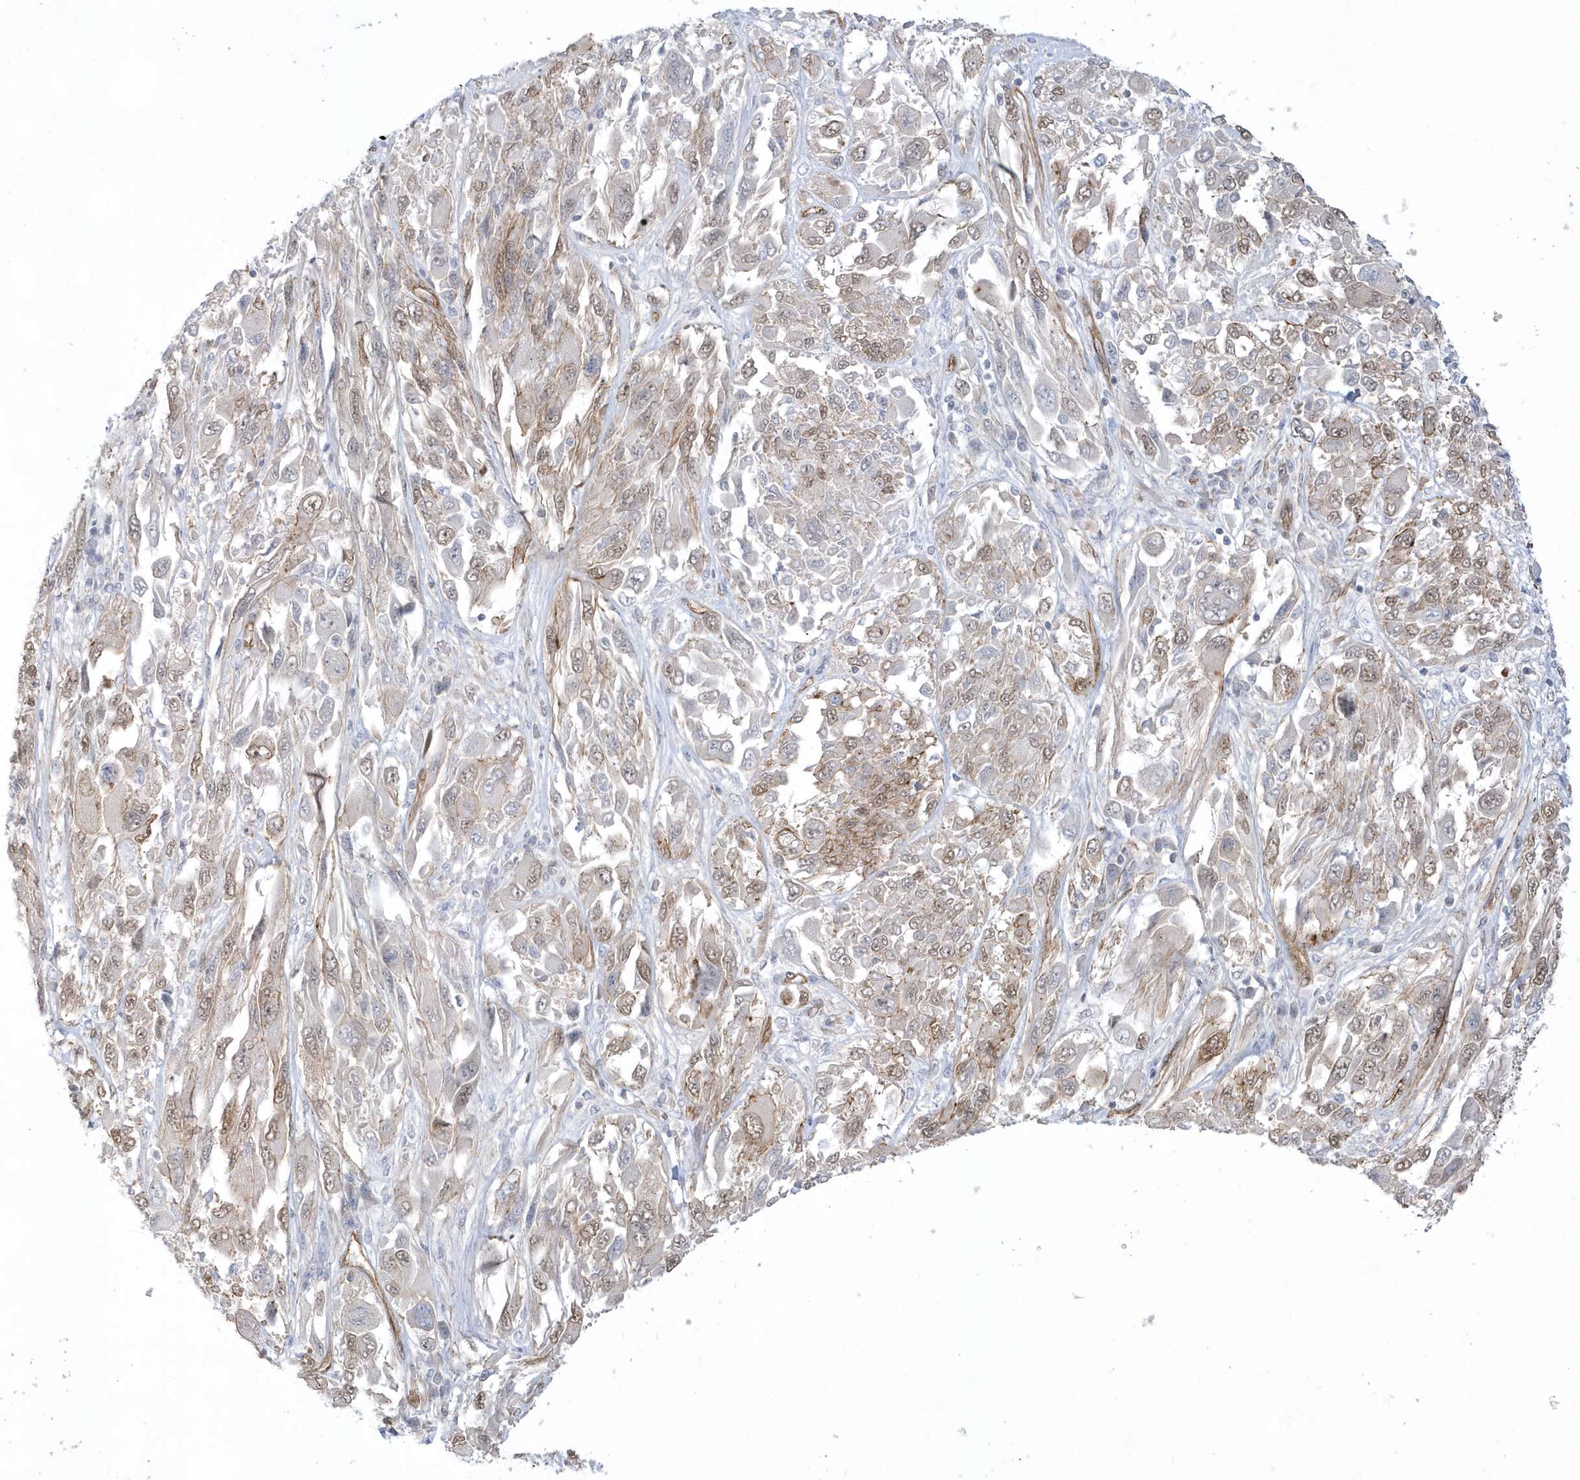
{"staining": {"intensity": "weak", "quantity": "25%-75%", "location": "cytoplasmic/membranous"}, "tissue": "melanoma", "cell_type": "Tumor cells", "image_type": "cancer", "snomed": [{"axis": "morphology", "description": "Malignant melanoma, NOS"}, {"axis": "topography", "description": "Skin"}], "caption": "Melanoma stained with a brown dye demonstrates weak cytoplasmic/membranous positive expression in about 25%-75% of tumor cells.", "gene": "RAI14", "patient": {"sex": "female", "age": 91}}